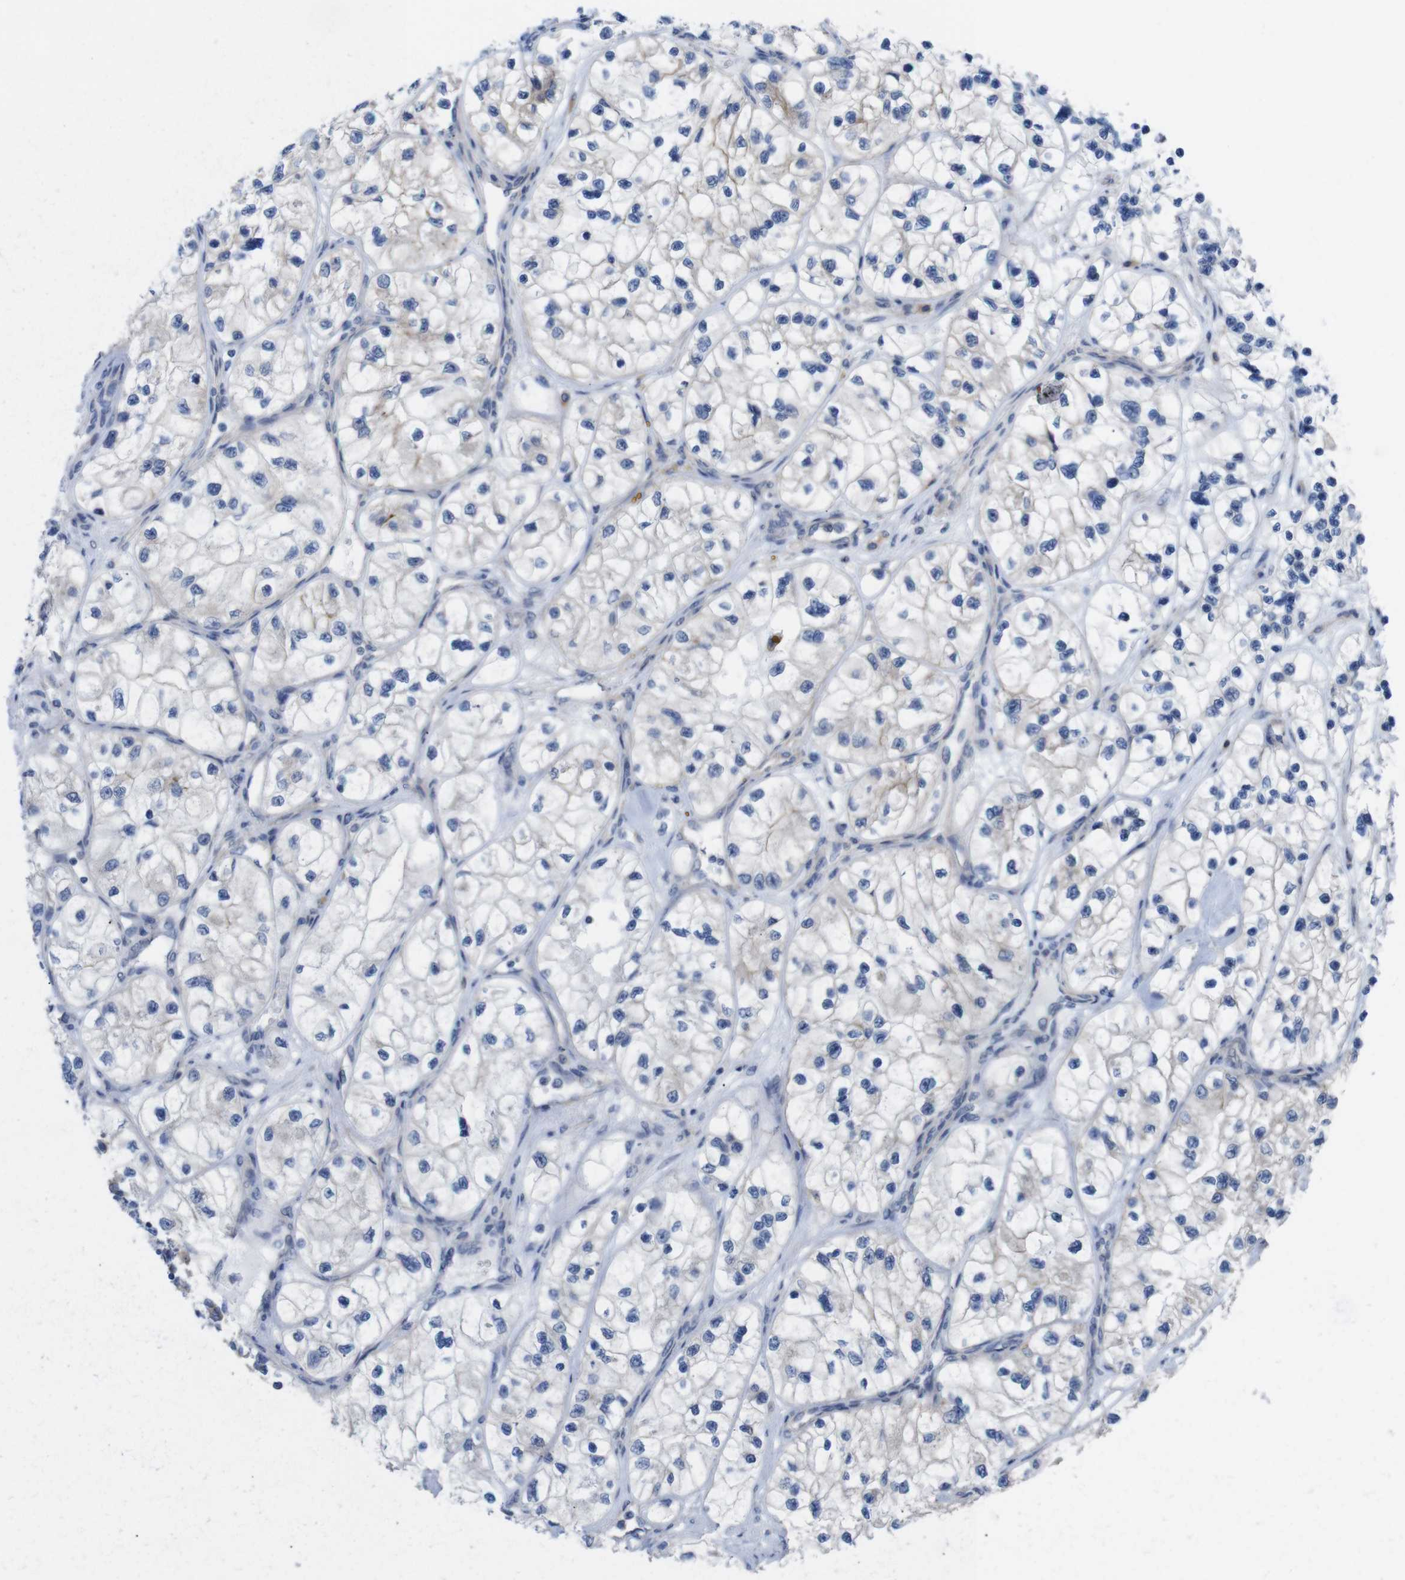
{"staining": {"intensity": "weak", "quantity": "<25%", "location": "cytoplasmic/membranous"}, "tissue": "renal cancer", "cell_type": "Tumor cells", "image_type": "cancer", "snomed": [{"axis": "morphology", "description": "Adenocarcinoma, NOS"}, {"axis": "topography", "description": "Kidney"}], "caption": "Adenocarcinoma (renal) was stained to show a protein in brown. There is no significant staining in tumor cells. The staining is performed using DAB brown chromogen with nuclei counter-stained in using hematoxylin.", "gene": "USH1C", "patient": {"sex": "female", "age": 57}}